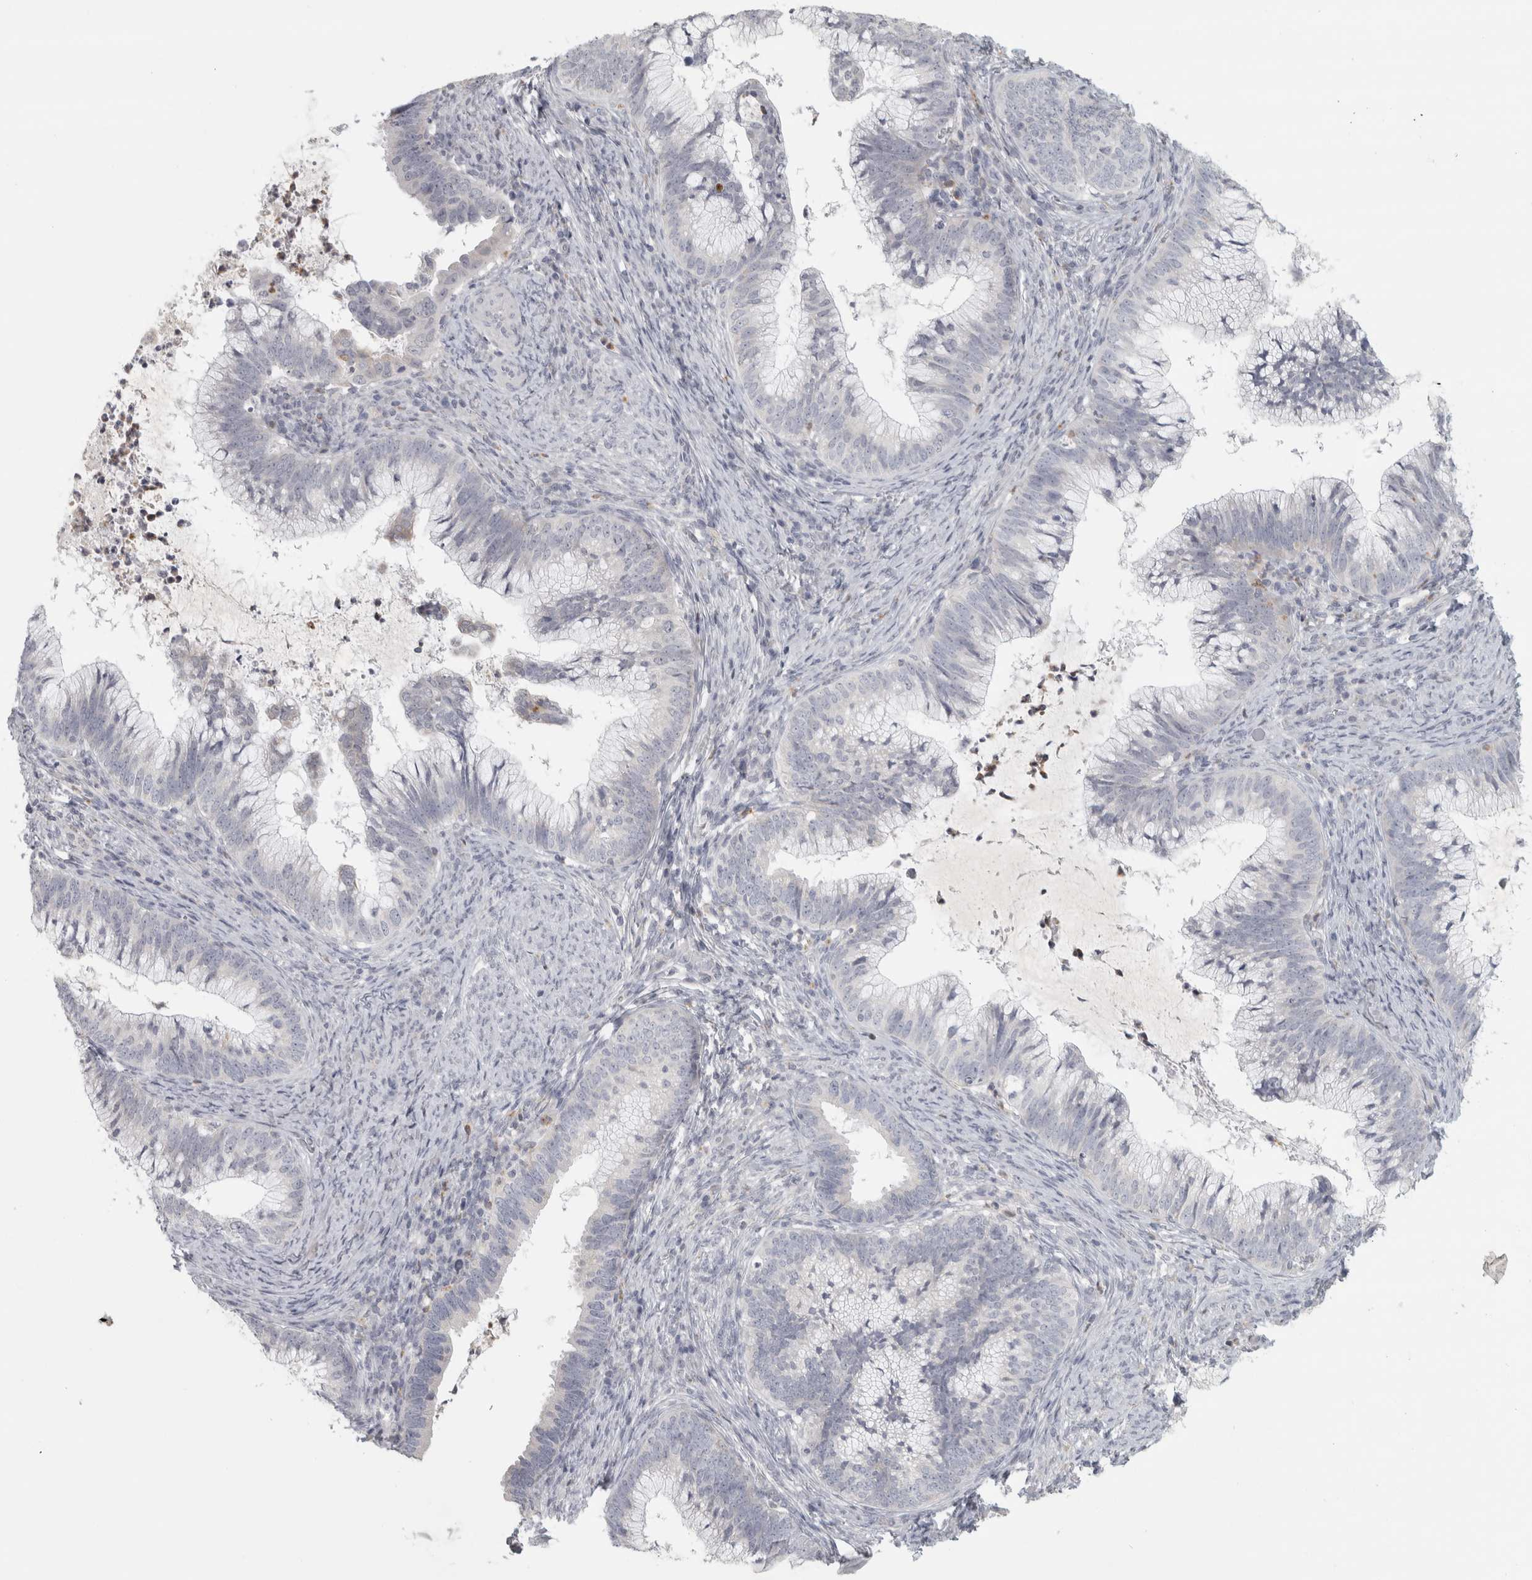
{"staining": {"intensity": "negative", "quantity": "none", "location": "none"}, "tissue": "cervical cancer", "cell_type": "Tumor cells", "image_type": "cancer", "snomed": [{"axis": "morphology", "description": "Adenocarcinoma, NOS"}, {"axis": "topography", "description": "Cervix"}], "caption": "Immunohistochemical staining of adenocarcinoma (cervical) displays no significant staining in tumor cells. (Stains: DAB (3,3'-diaminobenzidine) IHC with hematoxylin counter stain, Microscopy: brightfield microscopy at high magnification).", "gene": "PTPRN2", "patient": {"sex": "female", "age": 36}}